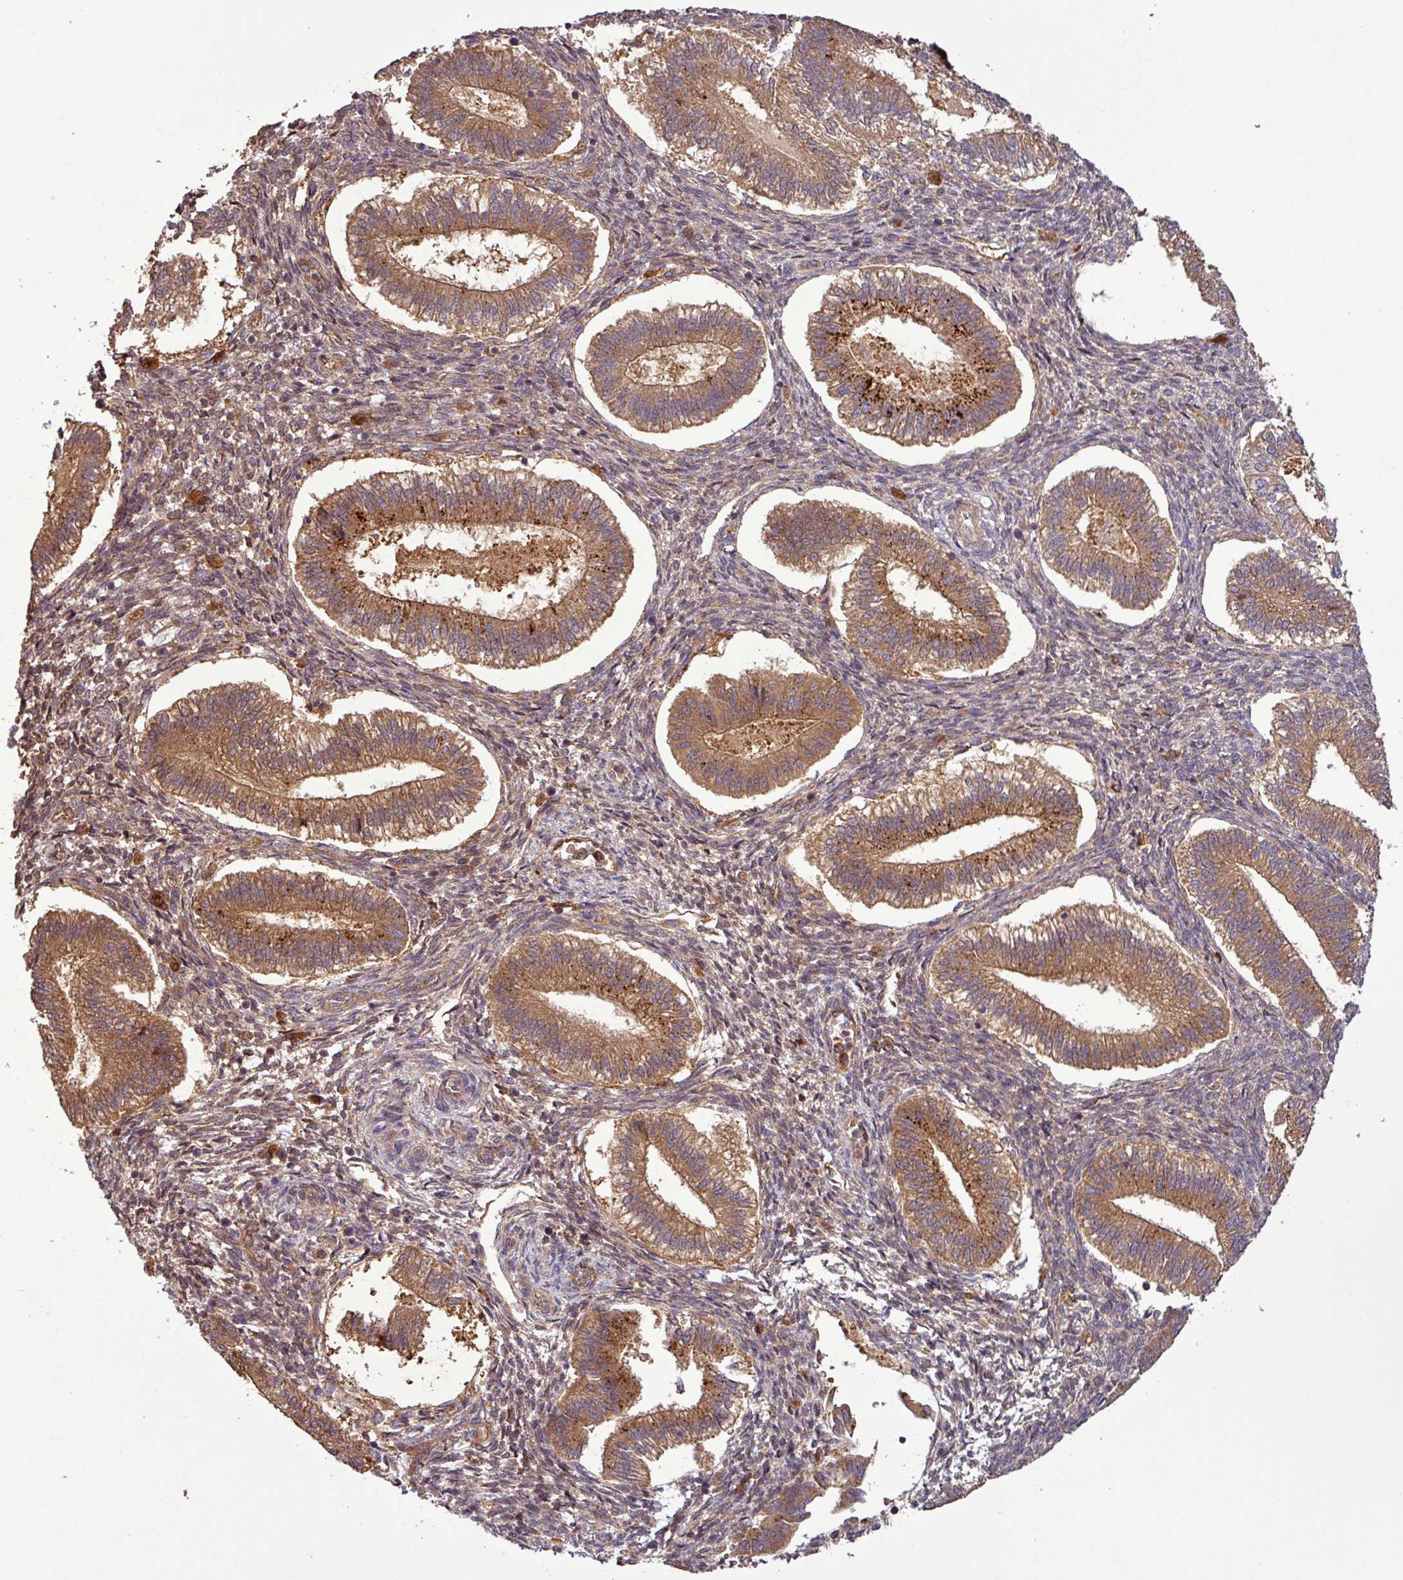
{"staining": {"intensity": "moderate", "quantity": "25%-75%", "location": "cytoplasmic/membranous"}, "tissue": "endometrium", "cell_type": "Cells in endometrial stroma", "image_type": "normal", "snomed": [{"axis": "morphology", "description": "Normal tissue, NOS"}, {"axis": "topography", "description": "Endometrium"}], "caption": "Protein expression analysis of unremarkable endometrium shows moderate cytoplasmic/membranous positivity in approximately 25%-75% of cells in endometrial stroma.", "gene": "SIRPB2", "patient": {"sex": "female", "age": 25}}